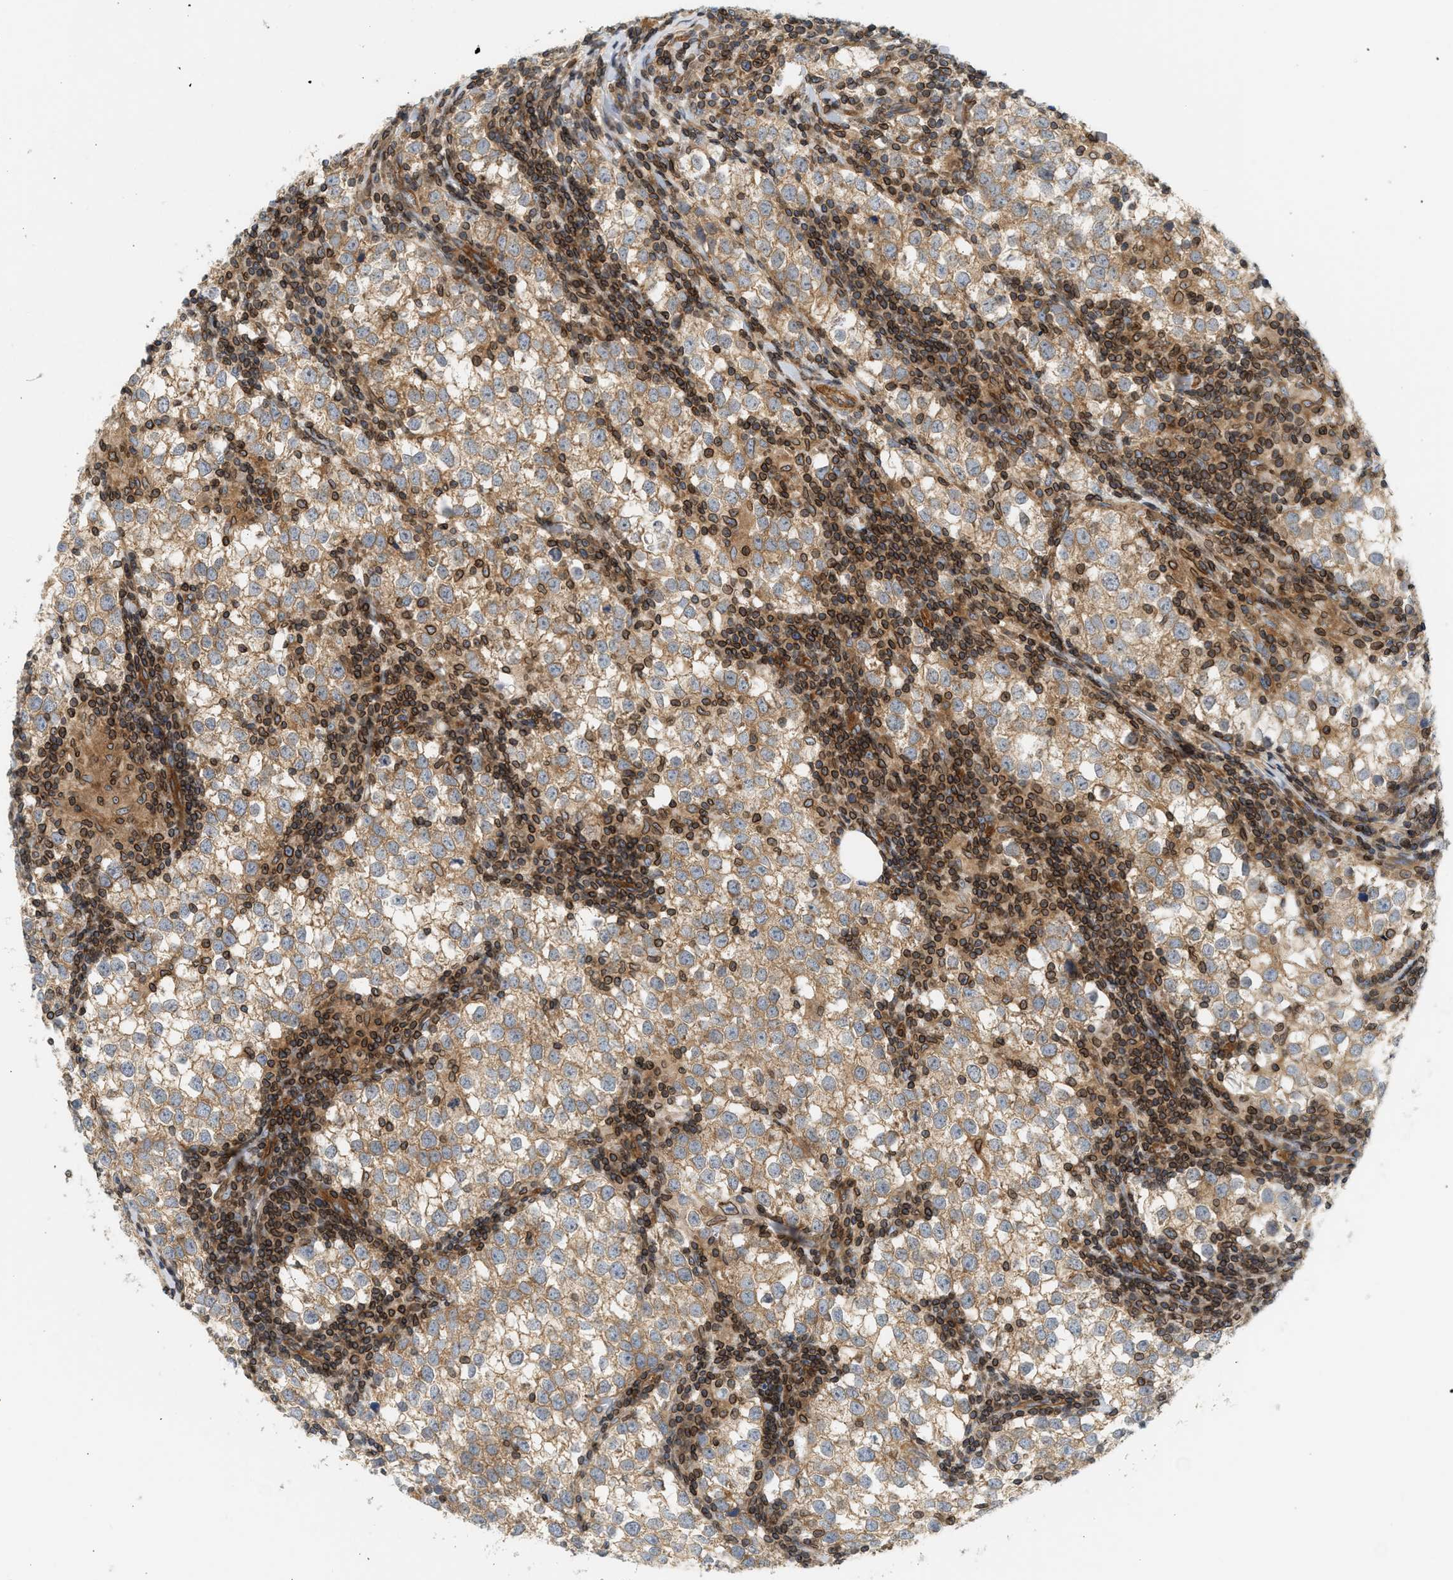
{"staining": {"intensity": "moderate", "quantity": ">75%", "location": "cytoplasmic/membranous"}, "tissue": "testis cancer", "cell_type": "Tumor cells", "image_type": "cancer", "snomed": [{"axis": "morphology", "description": "Seminoma, NOS"}, {"axis": "morphology", "description": "Carcinoma, Embryonal, NOS"}, {"axis": "topography", "description": "Testis"}], "caption": "Brown immunohistochemical staining in testis seminoma displays moderate cytoplasmic/membranous expression in approximately >75% of tumor cells. (Stains: DAB in brown, nuclei in blue, Microscopy: brightfield microscopy at high magnification).", "gene": "STRN", "patient": {"sex": "male", "age": 36}}